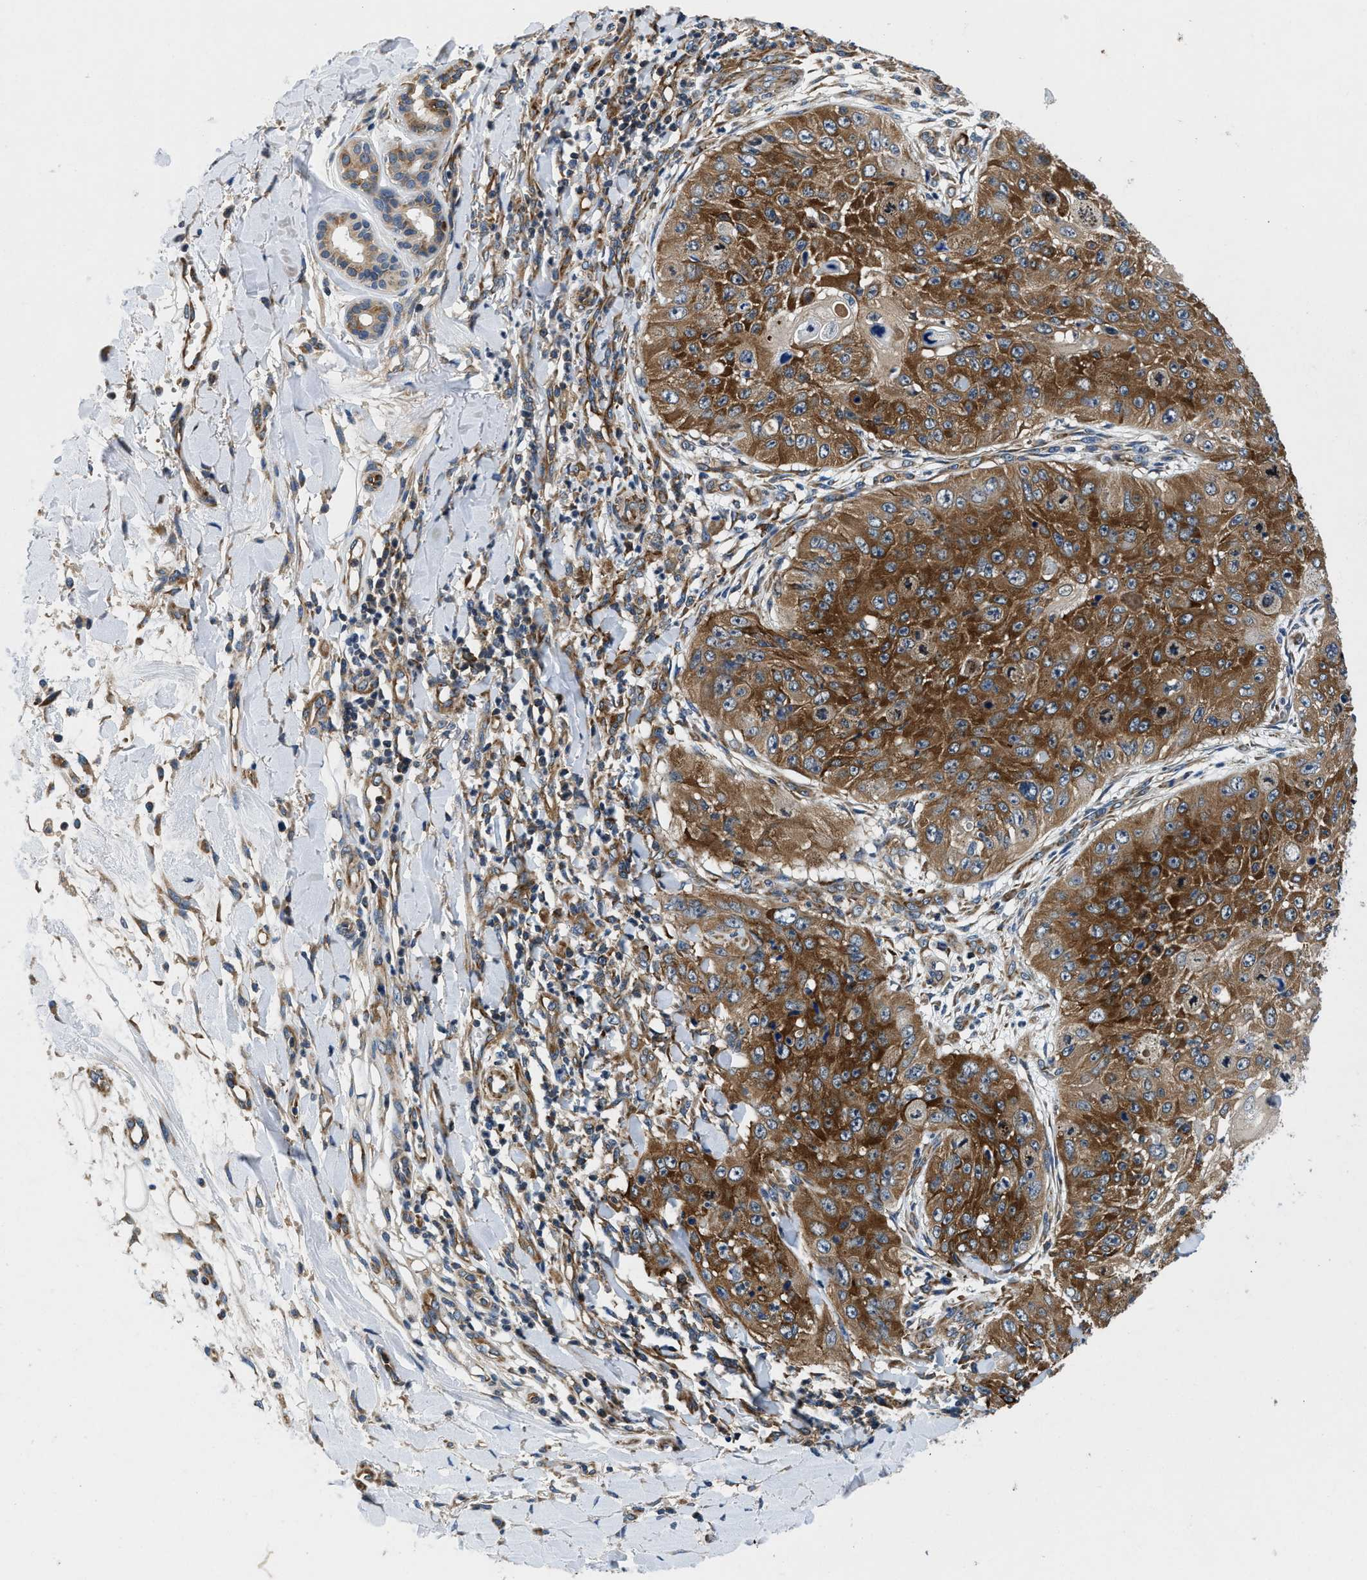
{"staining": {"intensity": "strong", "quantity": ">75%", "location": "cytoplasmic/membranous"}, "tissue": "skin cancer", "cell_type": "Tumor cells", "image_type": "cancer", "snomed": [{"axis": "morphology", "description": "Squamous cell carcinoma, NOS"}, {"axis": "topography", "description": "Skin"}], "caption": "Tumor cells show strong cytoplasmic/membranous staining in approximately >75% of cells in skin squamous cell carcinoma.", "gene": "PA2G4", "patient": {"sex": "female", "age": 80}}